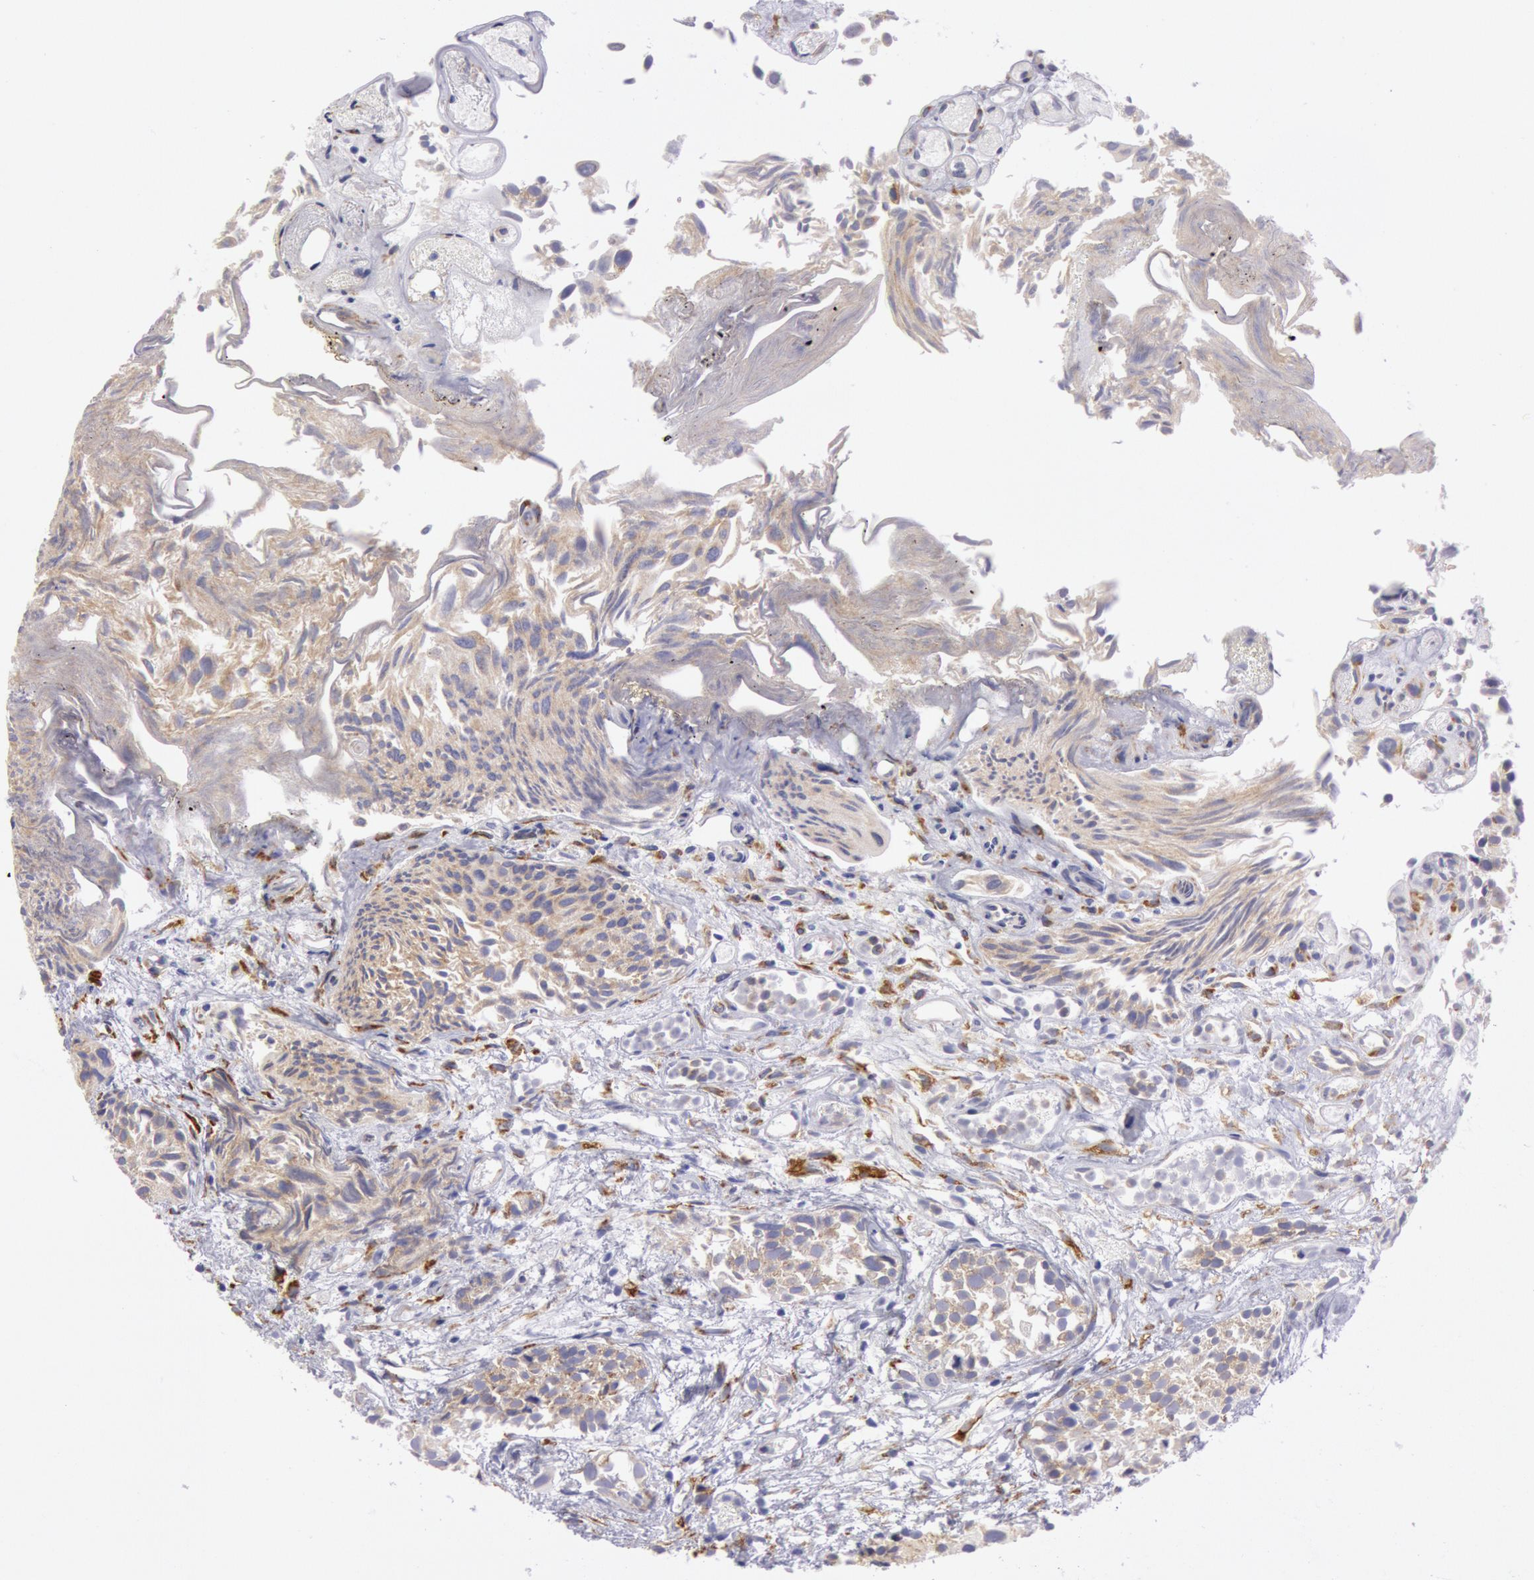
{"staining": {"intensity": "weak", "quantity": "25%-75%", "location": "cytoplasmic/membranous"}, "tissue": "urothelial cancer", "cell_type": "Tumor cells", "image_type": "cancer", "snomed": [{"axis": "morphology", "description": "Urothelial carcinoma, High grade"}, {"axis": "topography", "description": "Urinary bladder"}], "caption": "IHC (DAB (3,3'-diaminobenzidine)) staining of human high-grade urothelial carcinoma demonstrates weak cytoplasmic/membranous protein expression in about 25%-75% of tumor cells. Immunohistochemistry (ihc) stains the protein in brown and the nuclei are stained blue.", "gene": "CIDEB", "patient": {"sex": "female", "age": 78}}